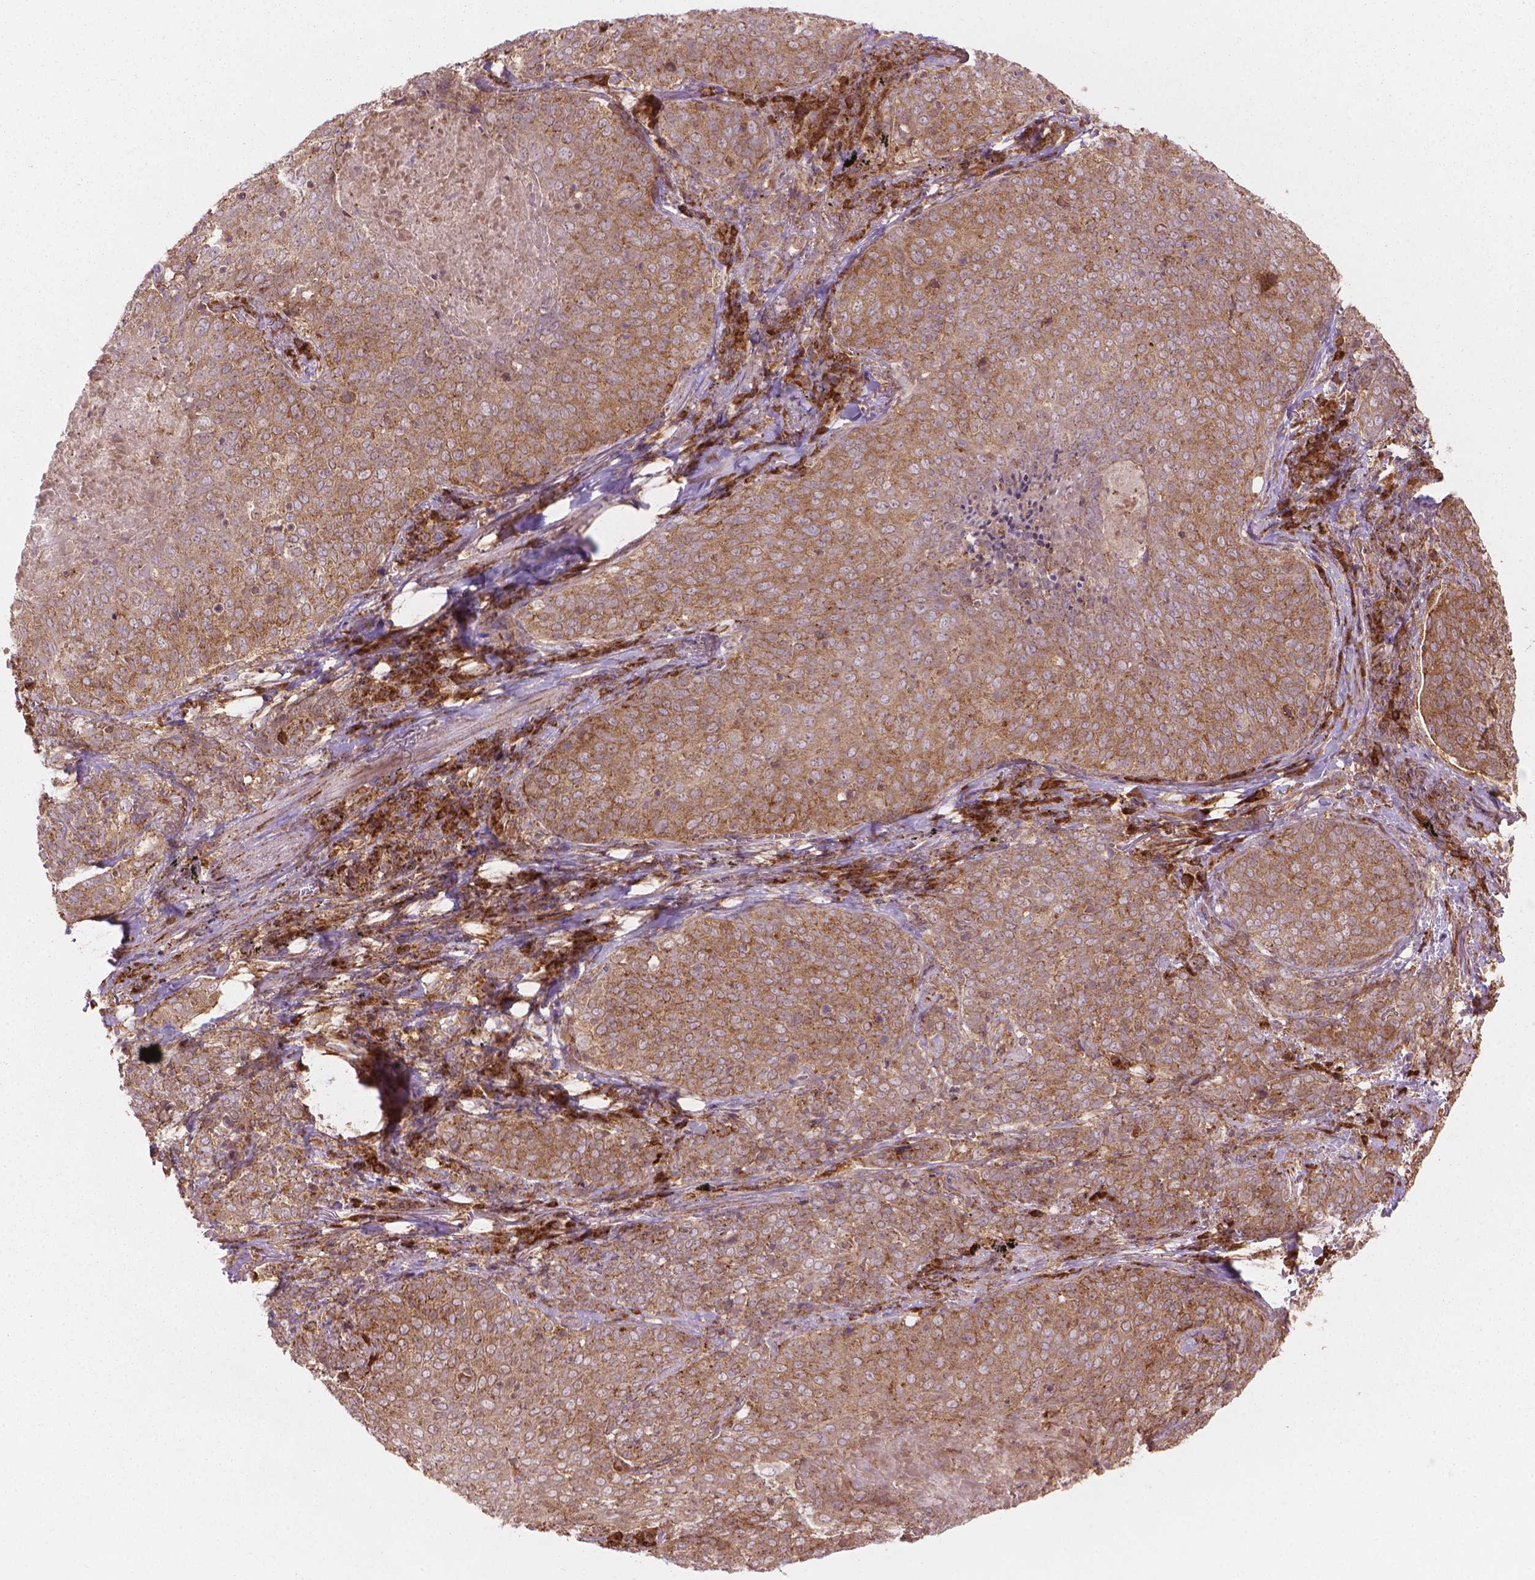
{"staining": {"intensity": "weak", "quantity": ">75%", "location": "cytoplasmic/membranous"}, "tissue": "lung cancer", "cell_type": "Tumor cells", "image_type": "cancer", "snomed": [{"axis": "morphology", "description": "Squamous cell carcinoma, NOS"}, {"axis": "topography", "description": "Lung"}], "caption": "Immunohistochemistry micrograph of human lung cancer (squamous cell carcinoma) stained for a protein (brown), which exhibits low levels of weak cytoplasmic/membranous staining in about >75% of tumor cells.", "gene": "VARS2", "patient": {"sex": "male", "age": 82}}